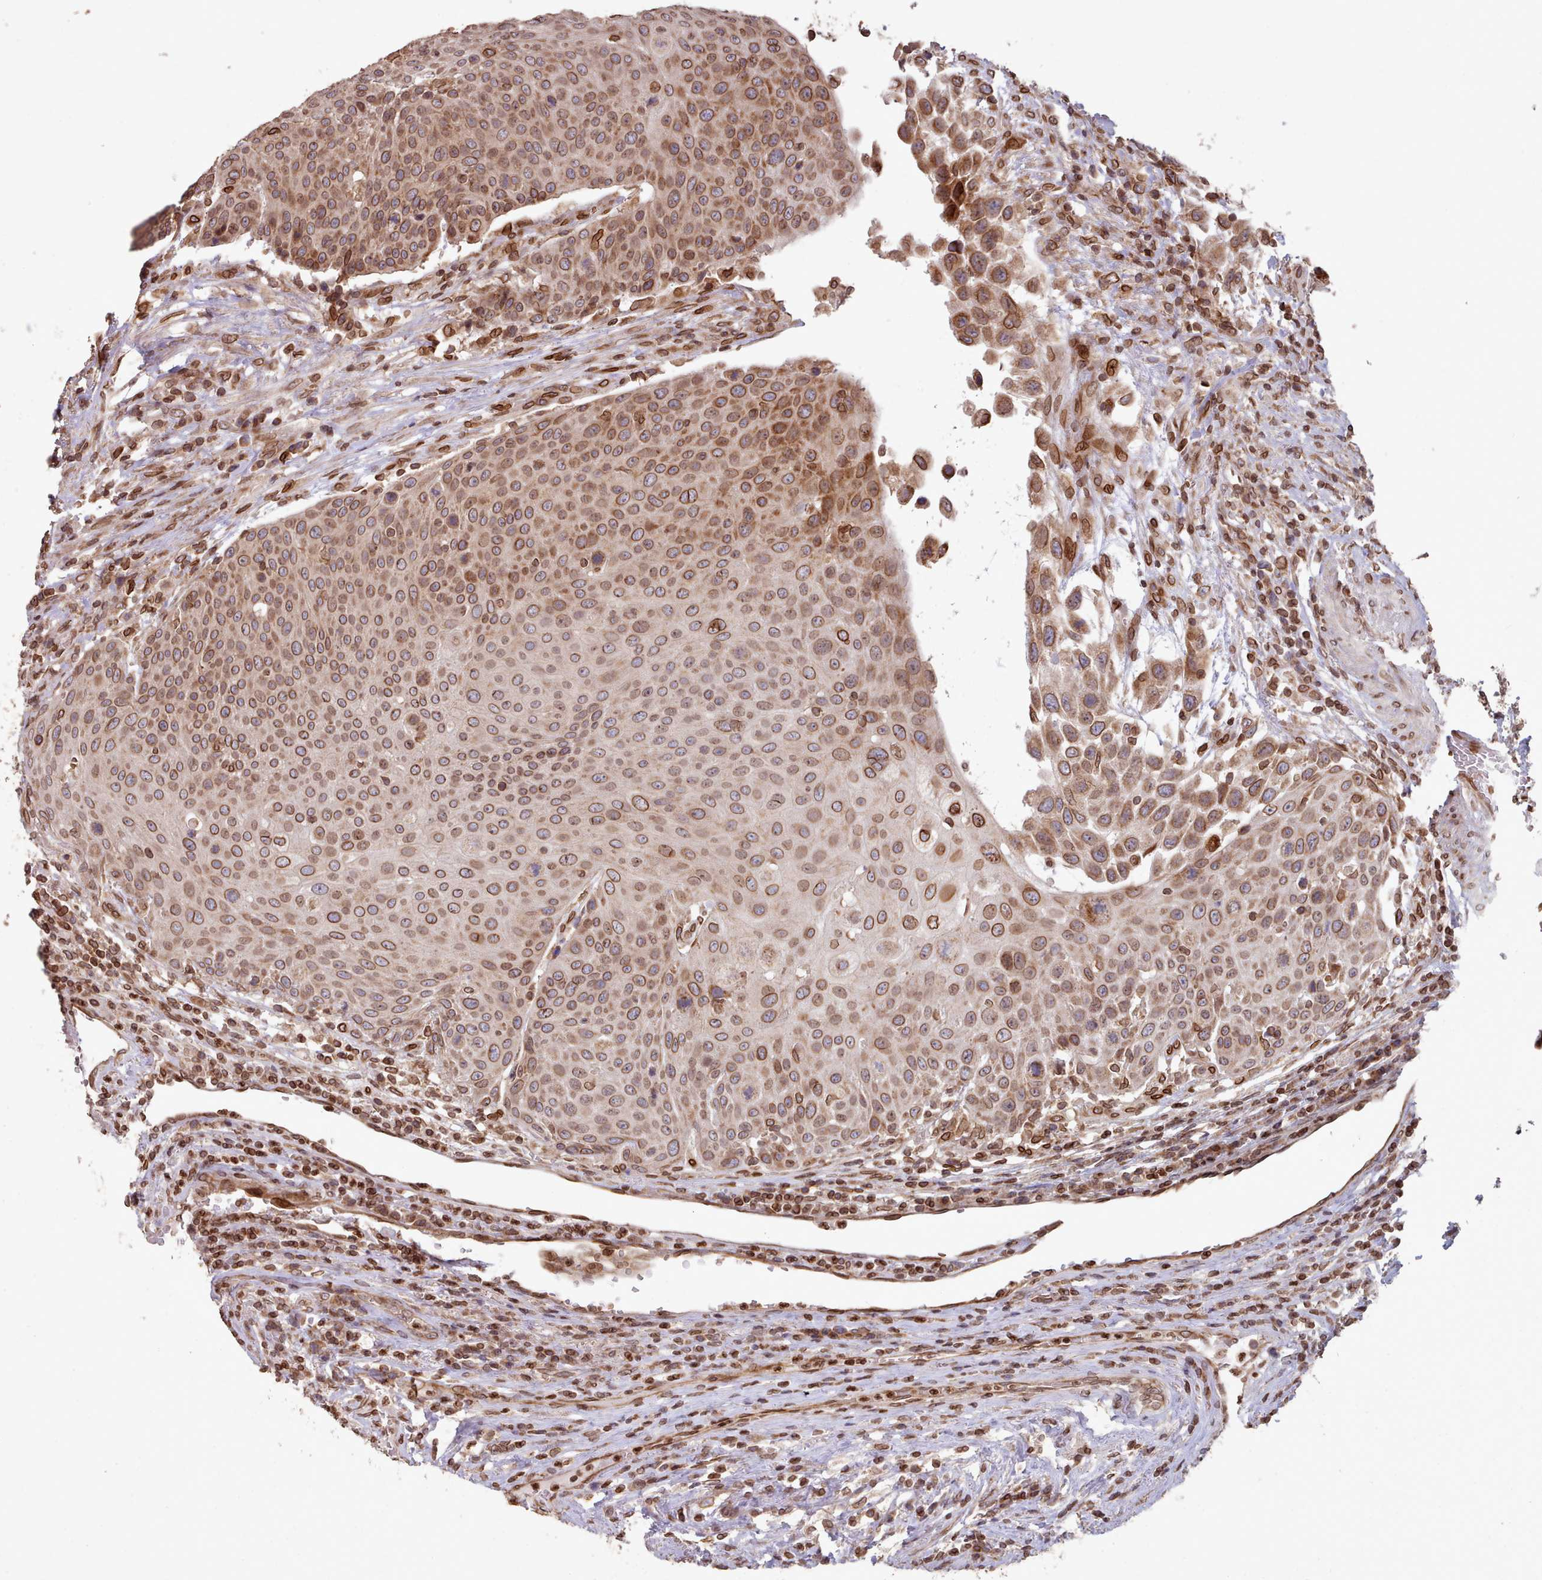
{"staining": {"intensity": "moderate", "quantity": ">75%", "location": "cytoplasmic/membranous,nuclear"}, "tissue": "urothelial cancer", "cell_type": "Tumor cells", "image_type": "cancer", "snomed": [{"axis": "morphology", "description": "Urothelial carcinoma, High grade"}, {"axis": "topography", "description": "Urinary bladder"}], "caption": "IHC (DAB (3,3'-diaminobenzidine)) staining of urothelial cancer displays moderate cytoplasmic/membranous and nuclear protein staining in about >75% of tumor cells. Nuclei are stained in blue.", "gene": "TOR1AIP1", "patient": {"sex": "female", "age": 70}}